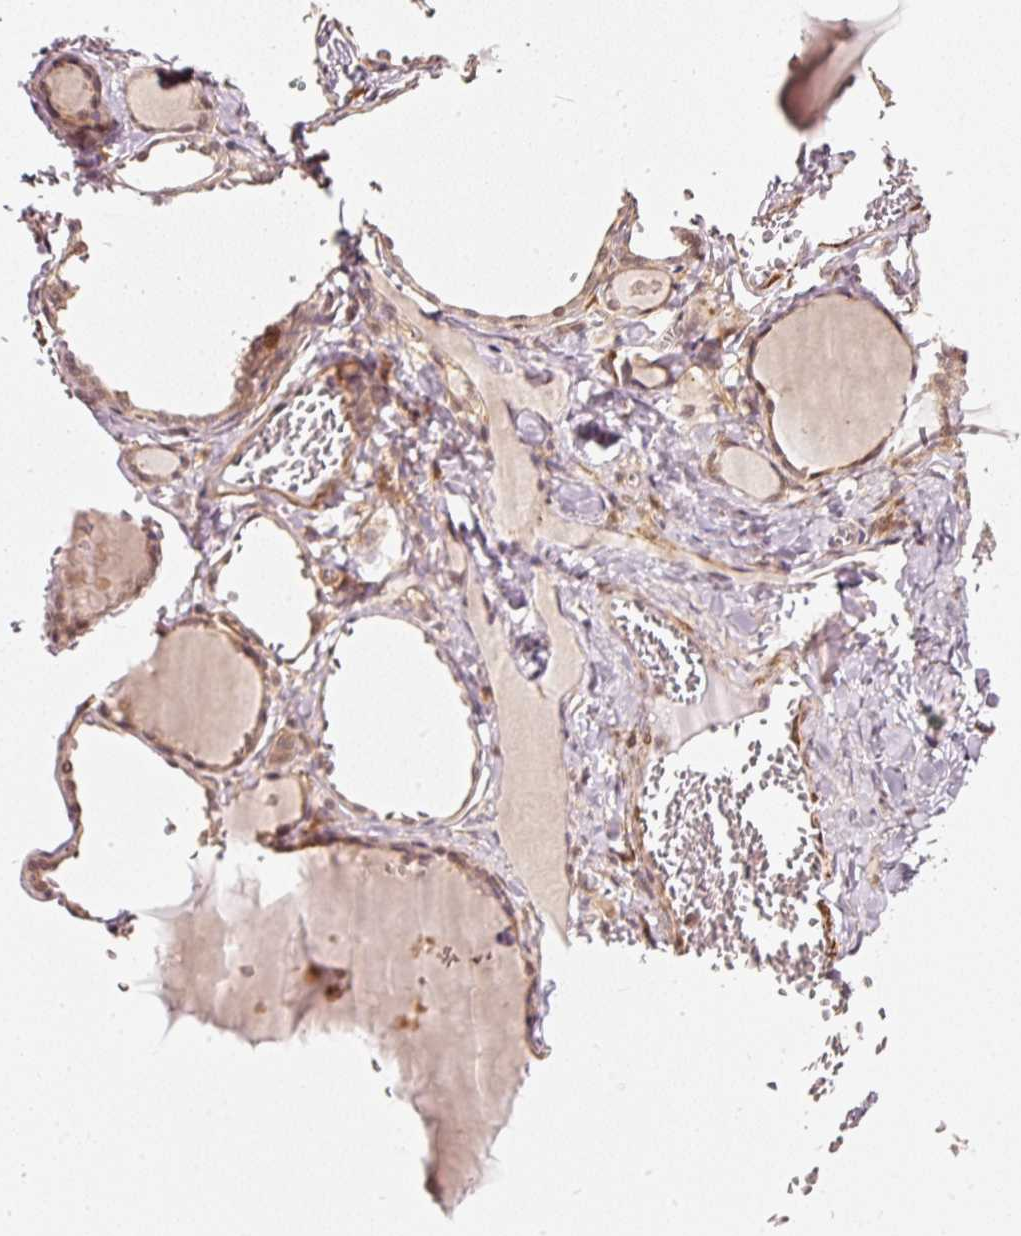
{"staining": {"intensity": "moderate", "quantity": ">75%", "location": "cytoplasmic/membranous,nuclear"}, "tissue": "thyroid gland", "cell_type": "Glandular cells", "image_type": "normal", "snomed": [{"axis": "morphology", "description": "Normal tissue, NOS"}, {"axis": "topography", "description": "Thyroid gland"}], "caption": "Protein staining of normal thyroid gland reveals moderate cytoplasmic/membranous,nuclear staining in about >75% of glandular cells.", "gene": "PSMD1", "patient": {"sex": "female", "age": 42}}